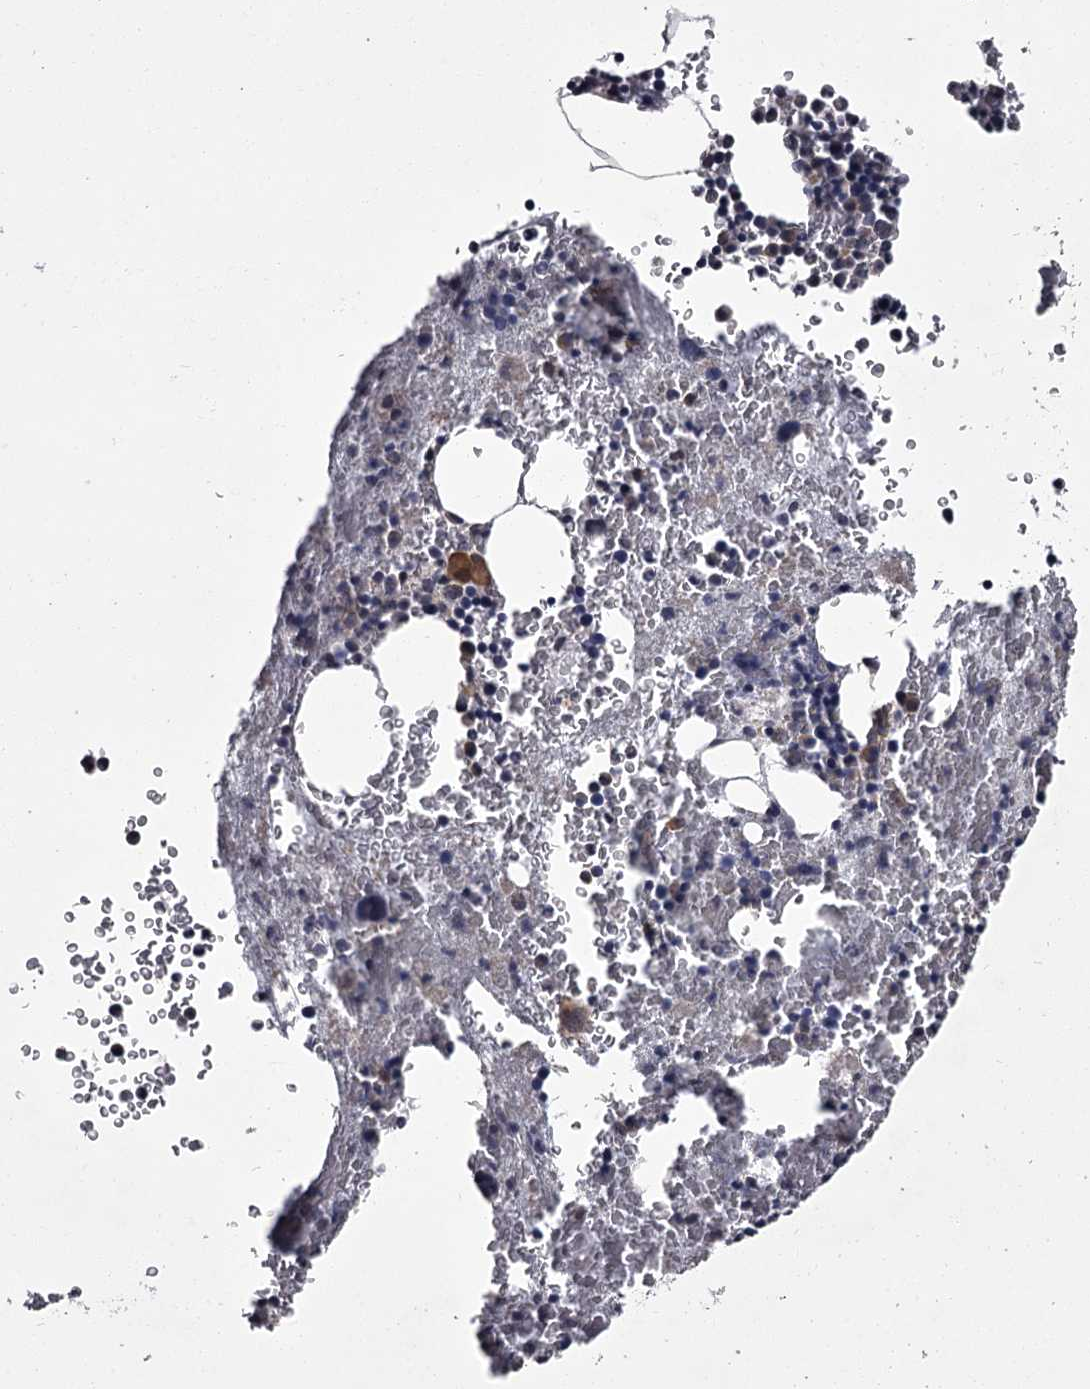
{"staining": {"intensity": "weak", "quantity": "<25%", "location": "cytoplasmic/membranous"}, "tissue": "bone marrow", "cell_type": "Hematopoietic cells", "image_type": "normal", "snomed": [{"axis": "morphology", "description": "Normal tissue, NOS"}, {"axis": "topography", "description": "Bone marrow"}], "caption": "Protein analysis of unremarkable bone marrow displays no significant expression in hematopoietic cells.", "gene": "CCDC92", "patient": {"sex": "male", "age": 36}}